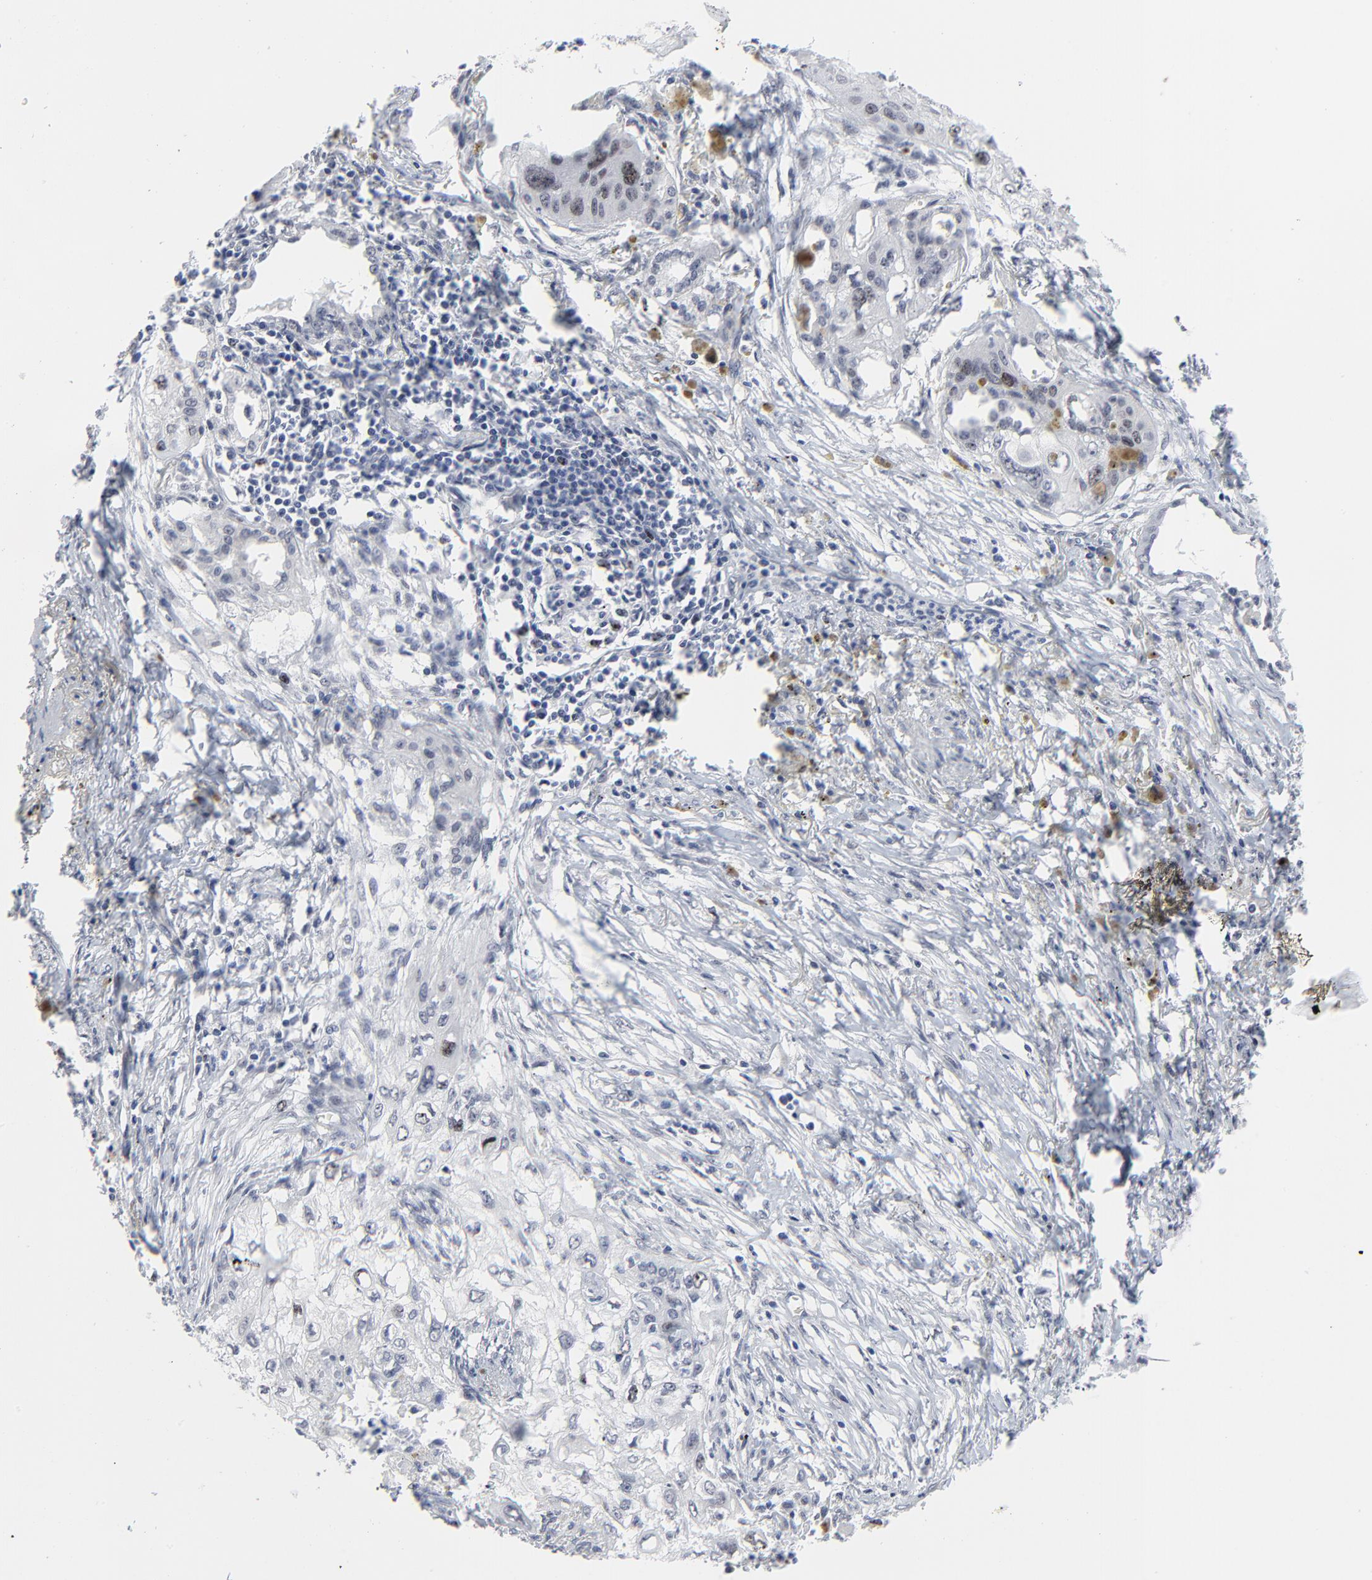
{"staining": {"intensity": "weak", "quantity": "<25%", "location": "nuclear"}, "tissue": "lung cancer", "cell_type": "Tumor cells", "image_type": "cancer", "snomed": [{"axis": "morphology", "description": "Squamous cell carcinoma, NOS"}, {"axis": "topography", "description": "Lung"}], "caption": "This micrograph is of lung squamous cell carcinoma stained with IHC to label a protein in brown with the nuclei are counter-stained blue. There is no staining in tumor cells. (DAB (3,3'-diaminobenzidine) immunohistochemistry visualized using brightfield microscopy, high magnification).", "gene": "ZNF589", "patient": {"sex": "male", "age": 71}}